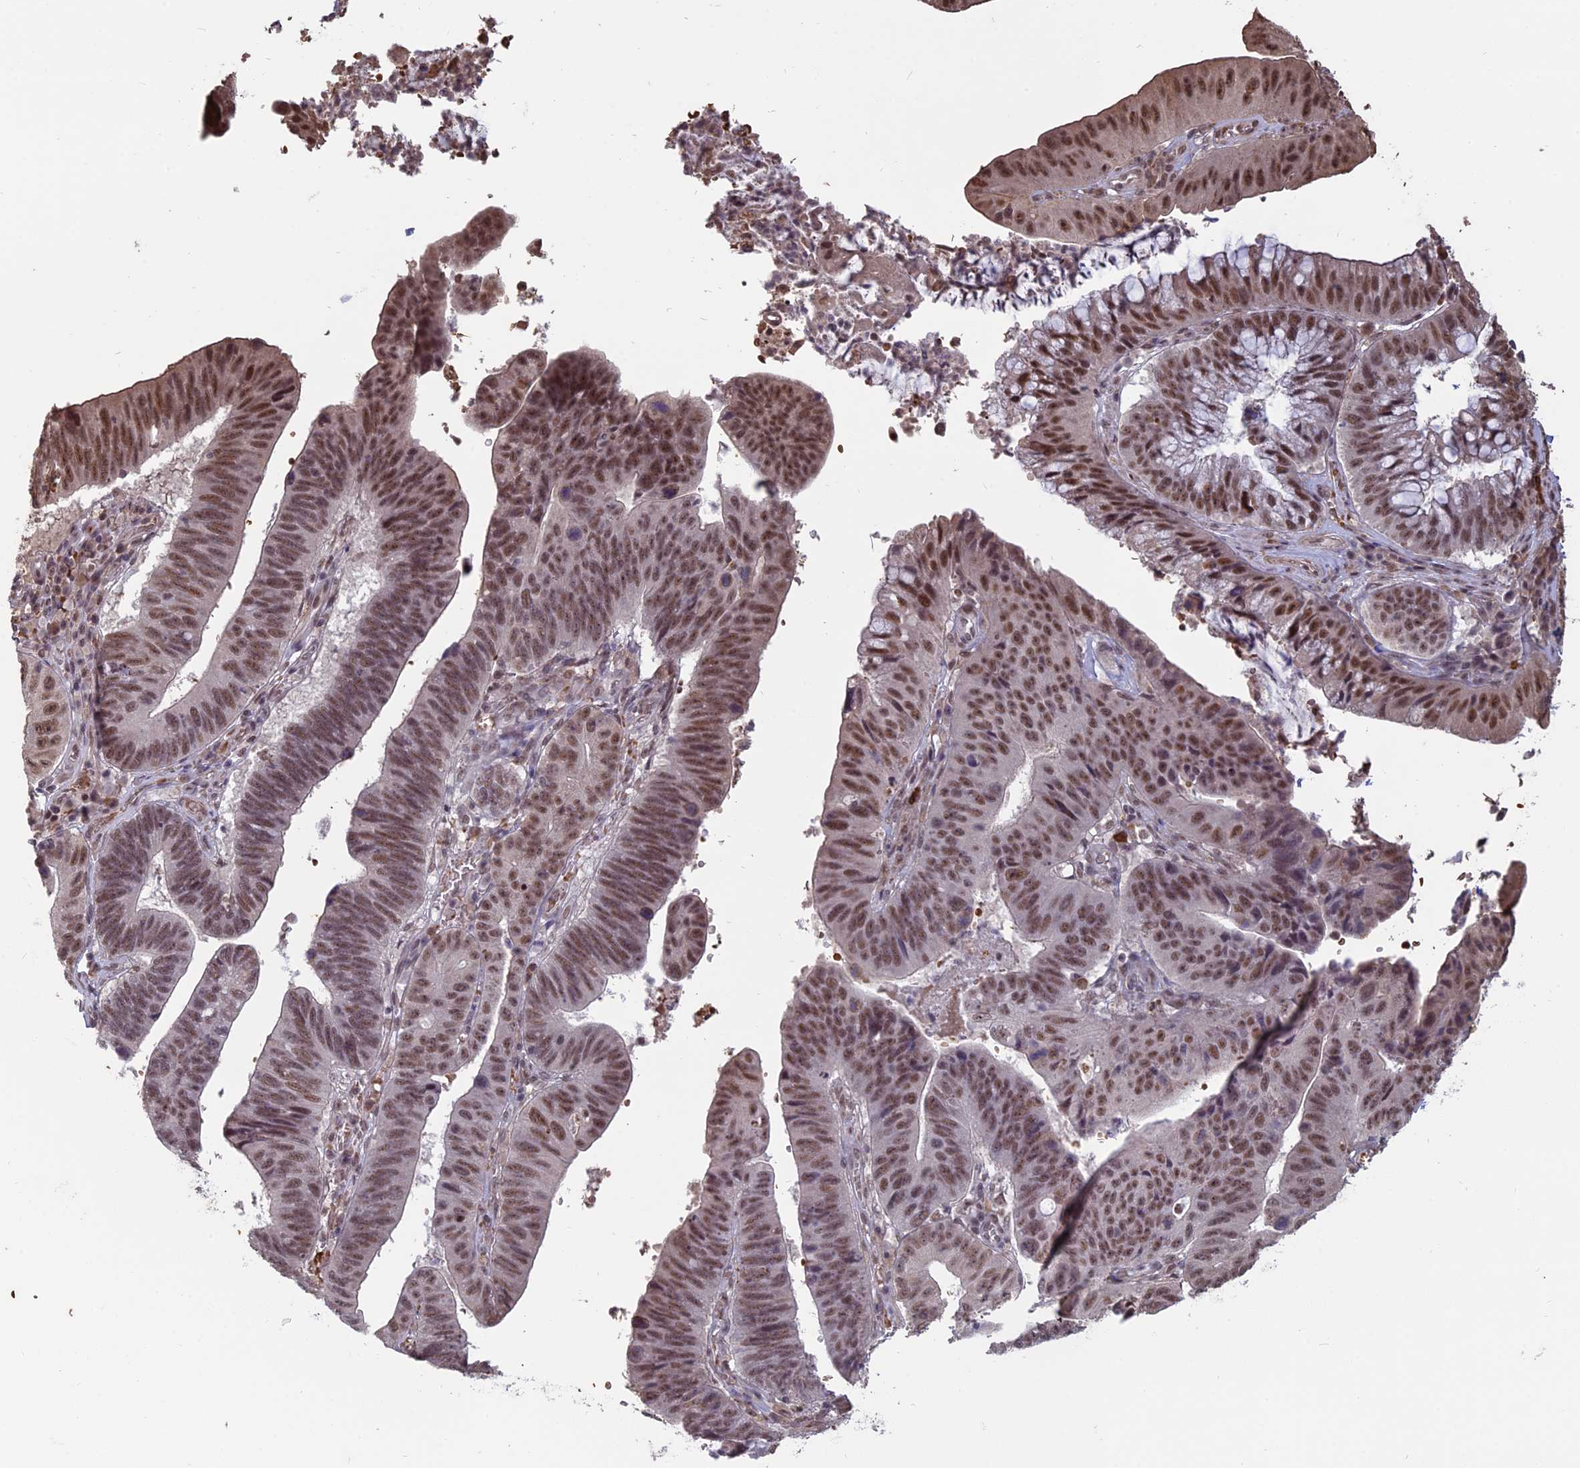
{"staining": {"intensity": "moderate", "quantity": ">75%", "location": "nuclear"}, "tissue": "stomach cancer", "cell_type": "Tumor cells", "image_type": "cancer", "snomed": [{"axis": "morphology", "description": "Adenocarcinoma, NOS"}, {"axis": "topography", "description": "Stomach"}], "caption": "The histopathology image reveals a brown stain indicating the presence of a protein in the nuclear of tumor cells in stomach adenocarcinoma.", "gene": "MFAP1", "patient": {"sex": "male", "age": 59}}